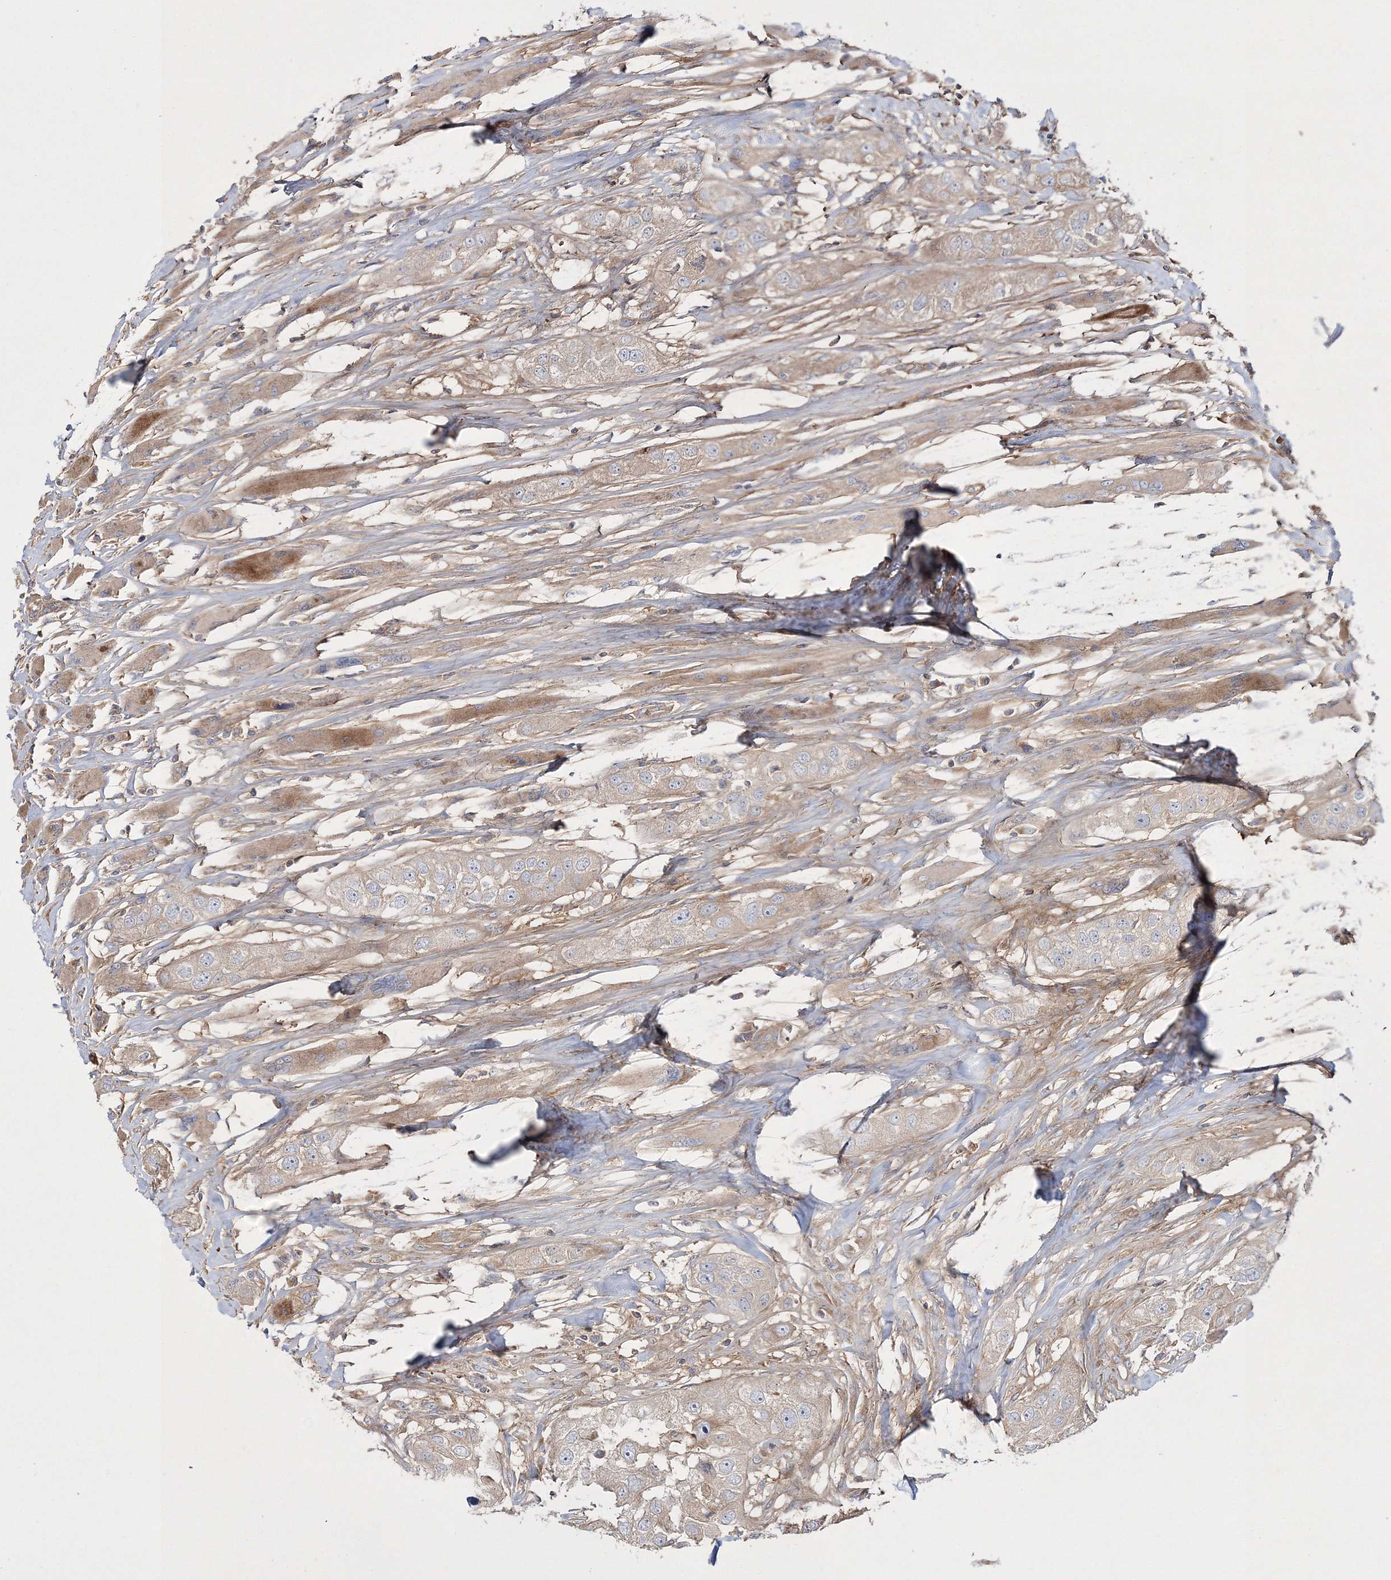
{"staining": {"intensity": "weak", "quantity": "25%-75%", "location": "cytoplasmic/membranous"}, "tissue": "head and neck cancer", "cell_type": "Tumor cells", "image_type": "cancer", "snomed": [{"axis": "morphology", "description": "Normal tissue, NOS"}, {"axis": "morphology", "description": "Squamous cell carcinoma, NOS"}, {"axis": "topography", "description": "Skeletal muscle"}, {"axis": "topography", "description": "Head-Neck"}], "caption": "A low amount of weak cytoplasmic/membranous staining is present in about 25%-75% of tumor cells in squamous cell carcinoma (head and neck) tissue.", "gene": "ZSWIM6", "patient": {"sex": "male", "age": 51}}